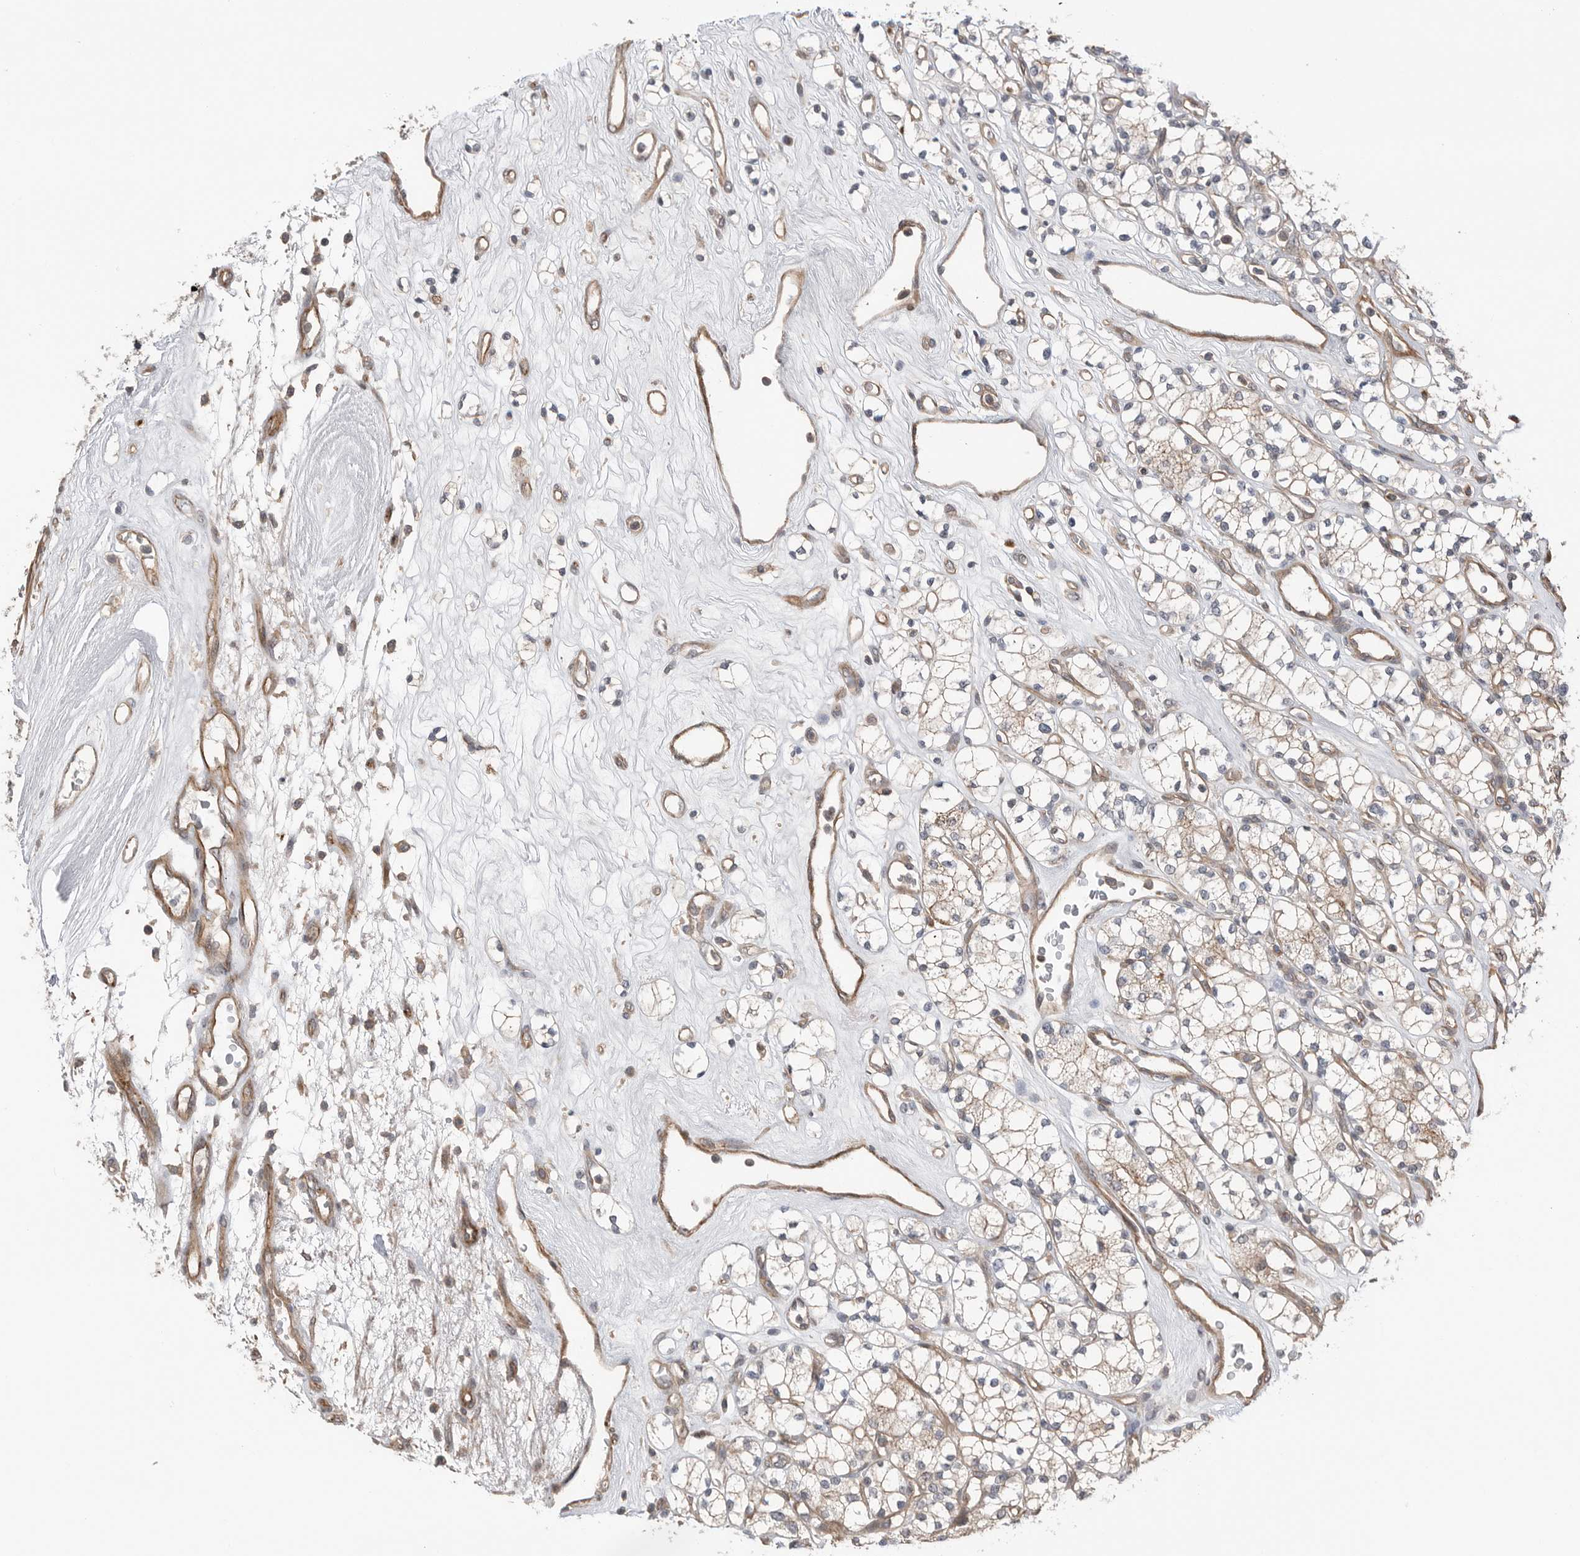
{"staining": {"intensity": "weak", "quantity": "<25%", "location": "cytoplasmic/membranous"}, "tissue": "renal cancer", "cell_type": "Tumor cells", "image_type": "cancer", "snomed": [{"axis": "morphology", "description": "Adenocarcinoma, NOS"}, {"axis": "topography", "description": "Kidney"}], "caption": "High magnification brightfield microscopy of renal cancer stained with DAB (3,3'-diaminobenzidine) (brown) and counterstained with hematoxylin (blue): tumor cells show no significant positivity.", "gene": "PEAK1", "patient": {"sex": "male", "age": 77}}